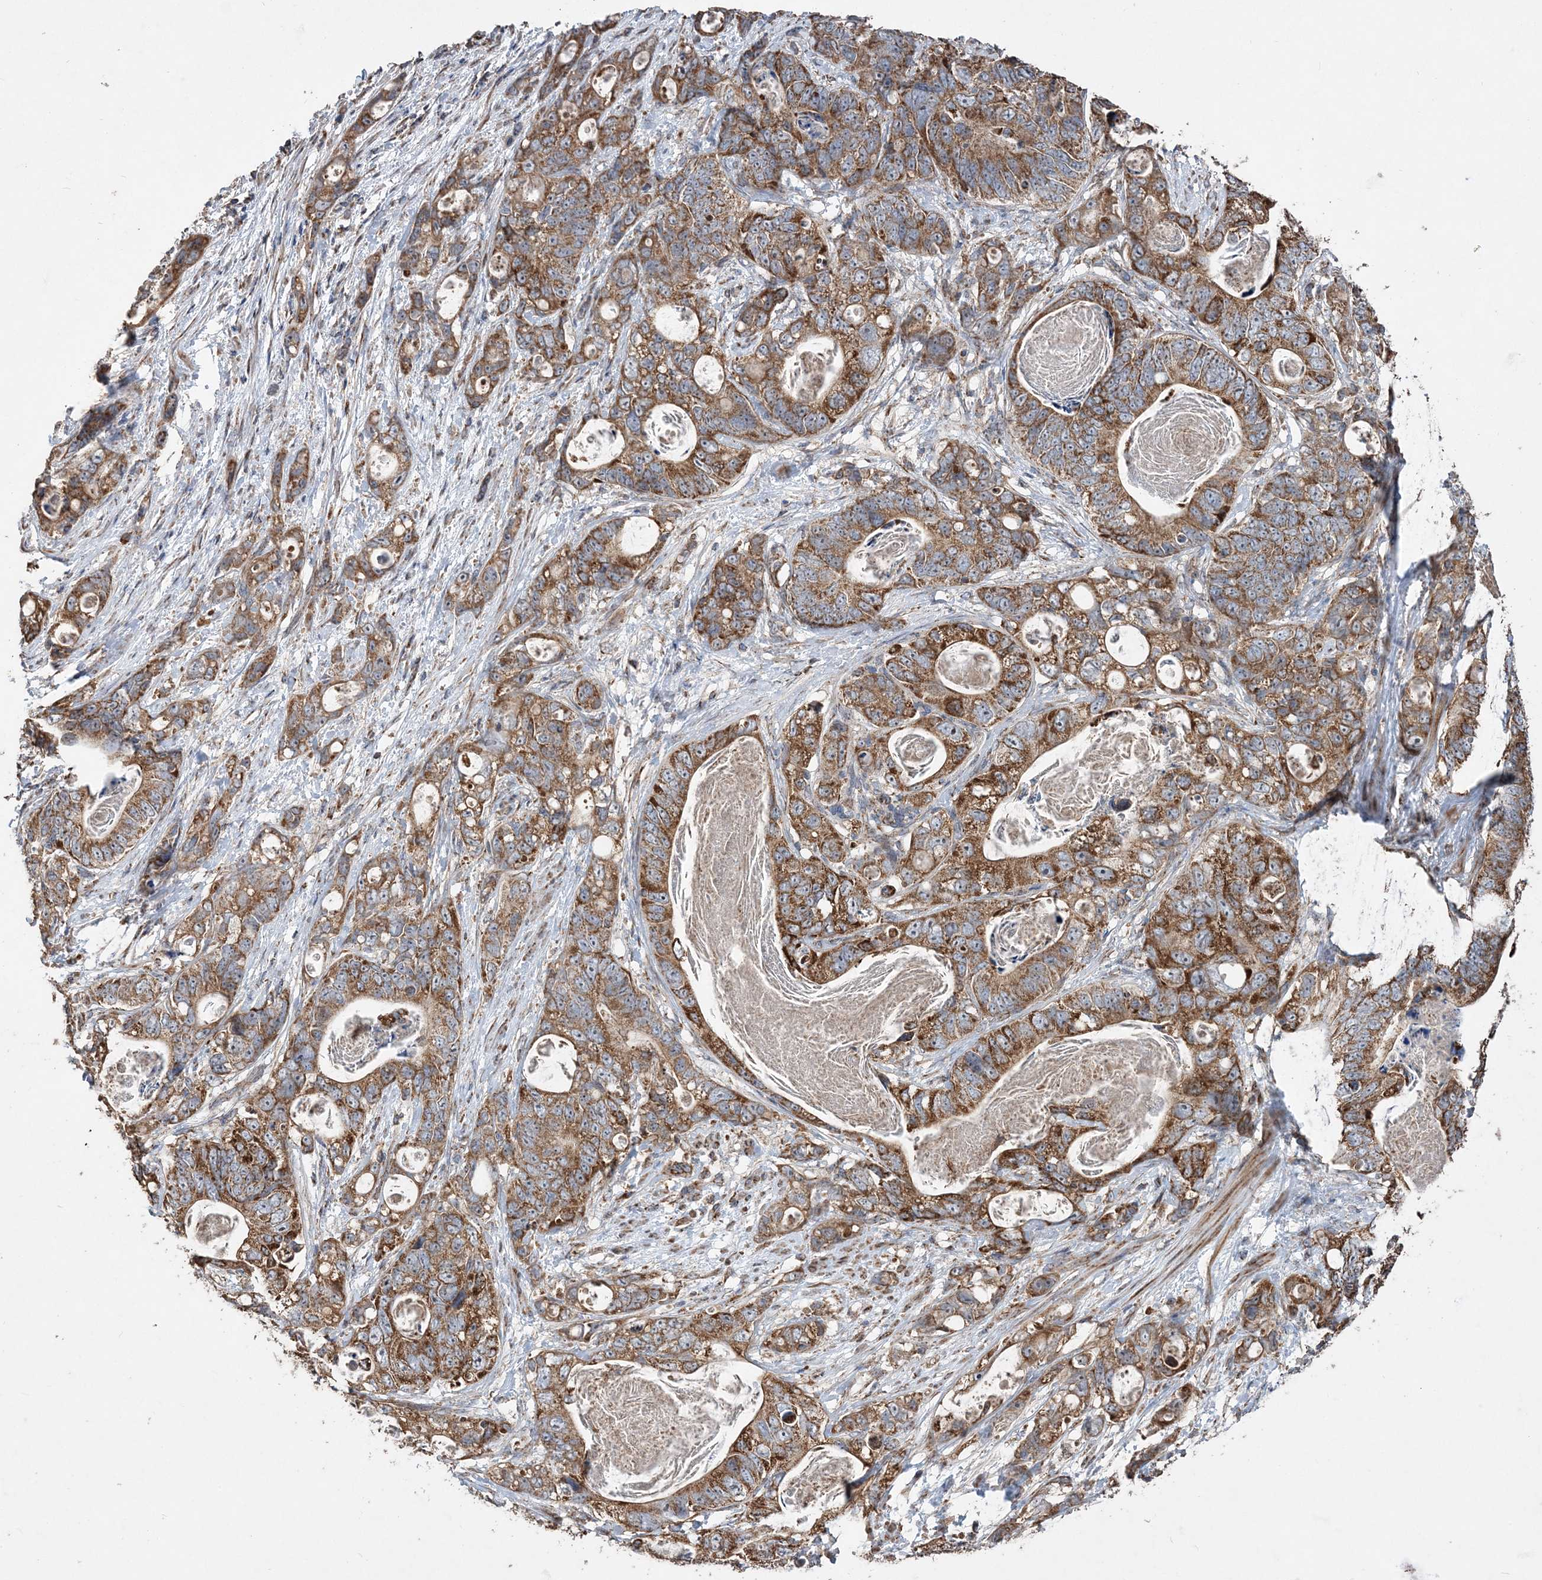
{"staining": {"intensity": "moderate", "quantity": ">75%", "location": "cytoplasmic/membranous"}, "tissue": "stomach cancer", "cell_type": "Tumor cells", "image_type": "cancer", "snomed": [{"axis": "morphology", "description": "Normal tissue, NOS"}, {"axis": "morphology", "description": "Adenocarcinoma, NOS"}, {"axis": "topography", "description": "Stomach"}], "caption": "Tumor cells display medium levels of moderate cytoplasmic/membranous positivity in approximately >75% of cells in human stomach cancer (adenocarcinoma).", "gene": "POC5", "patient": {"sex": "female", "age": 89}}